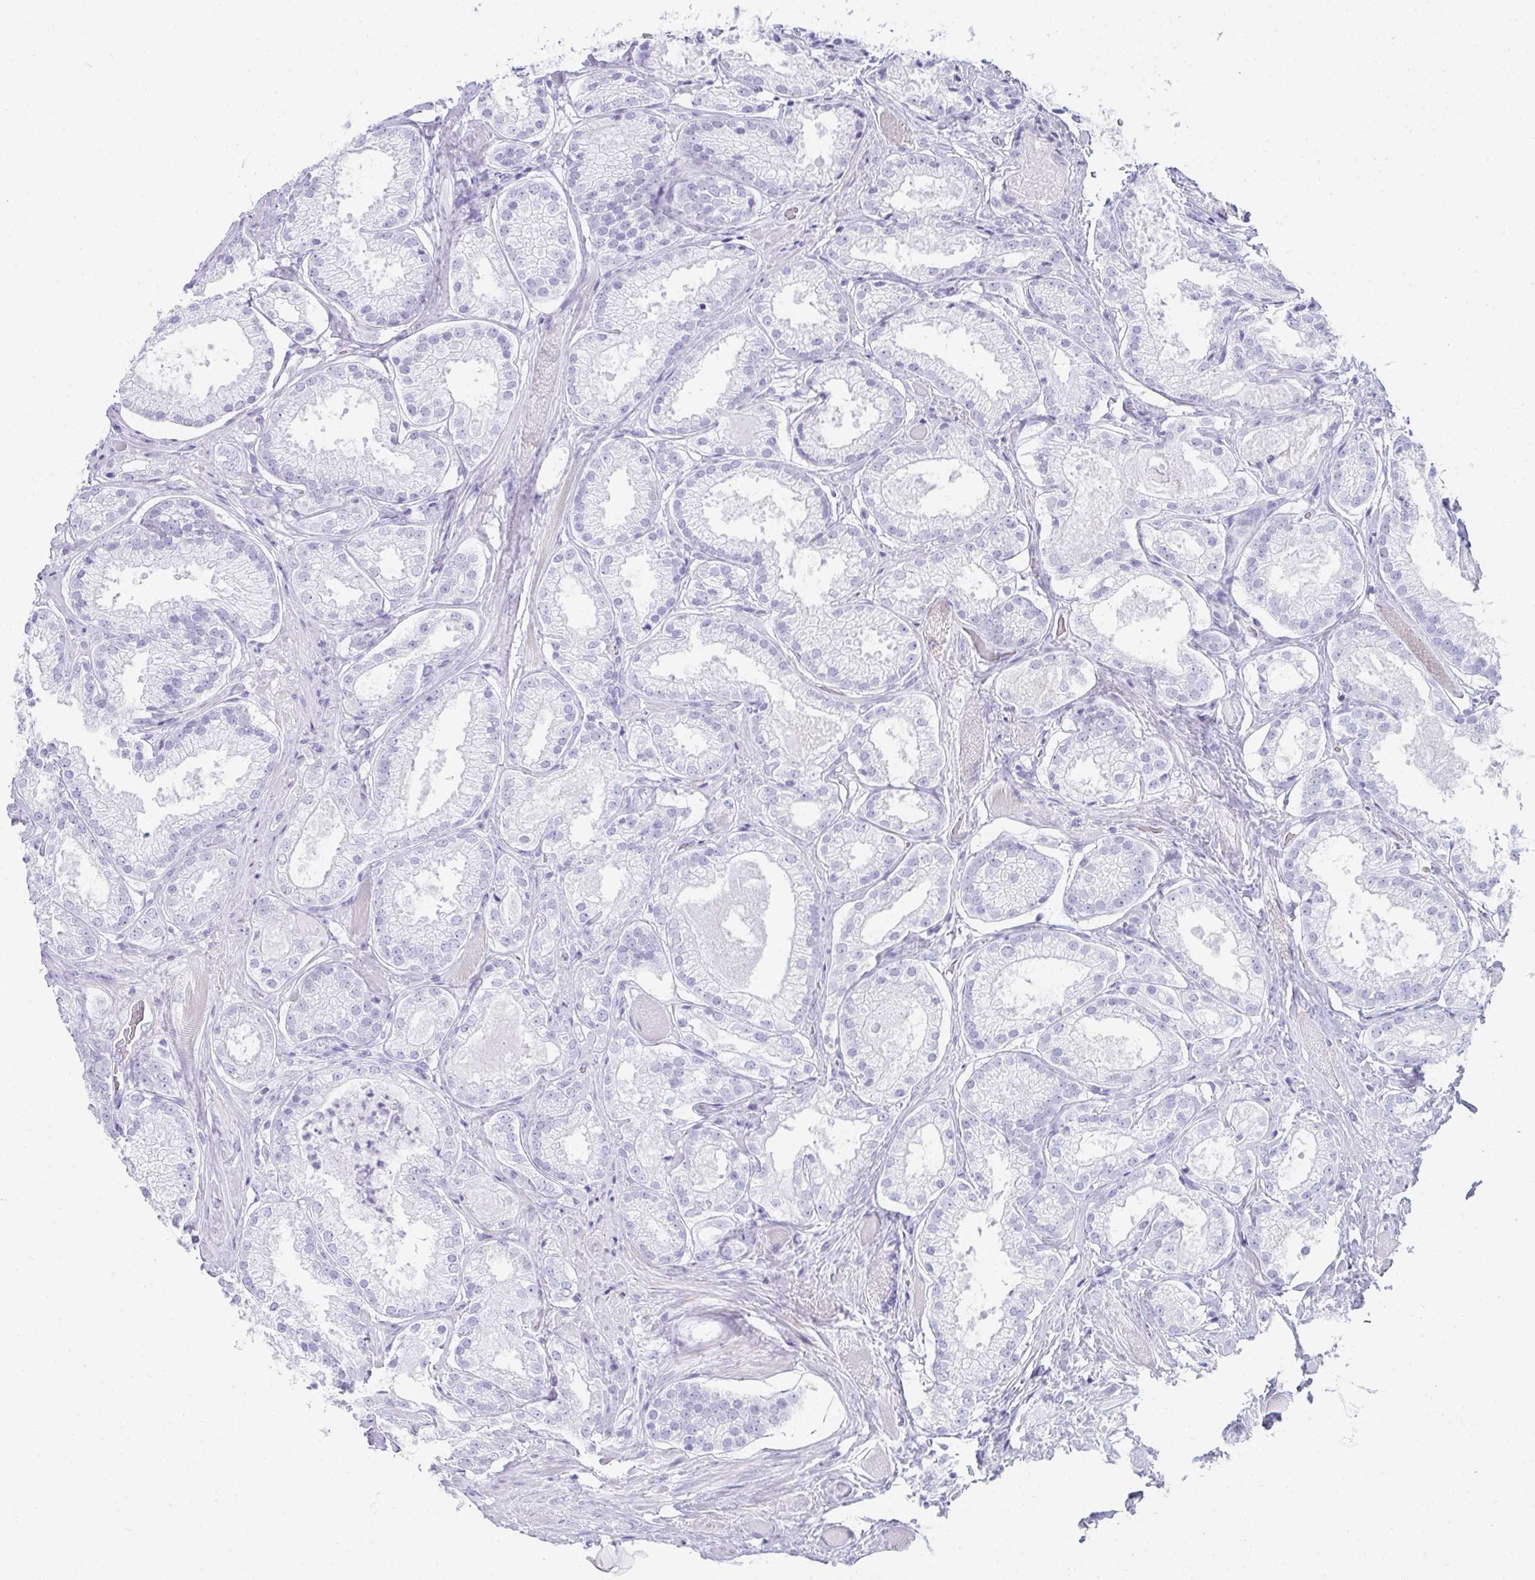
{"staining": {"intensity": "negative", "quantity": "none", "location": "none"}, "tissue": "prostate cancer", "cell_type": "Tumor cells", "image_type": "cancer", "snomed": [{"axis": "morphology", "description": "Adenocarcinoma, High grade"}, {"axis": "topography", "description": "Prostate"}], "caption": "Immunohistochemical staining of human prostate adenocarcinoma (high-grade) displays no significant staining in tumor cells.", "gene": "RLF", "patient": {"sex": "male", "age": 68}}